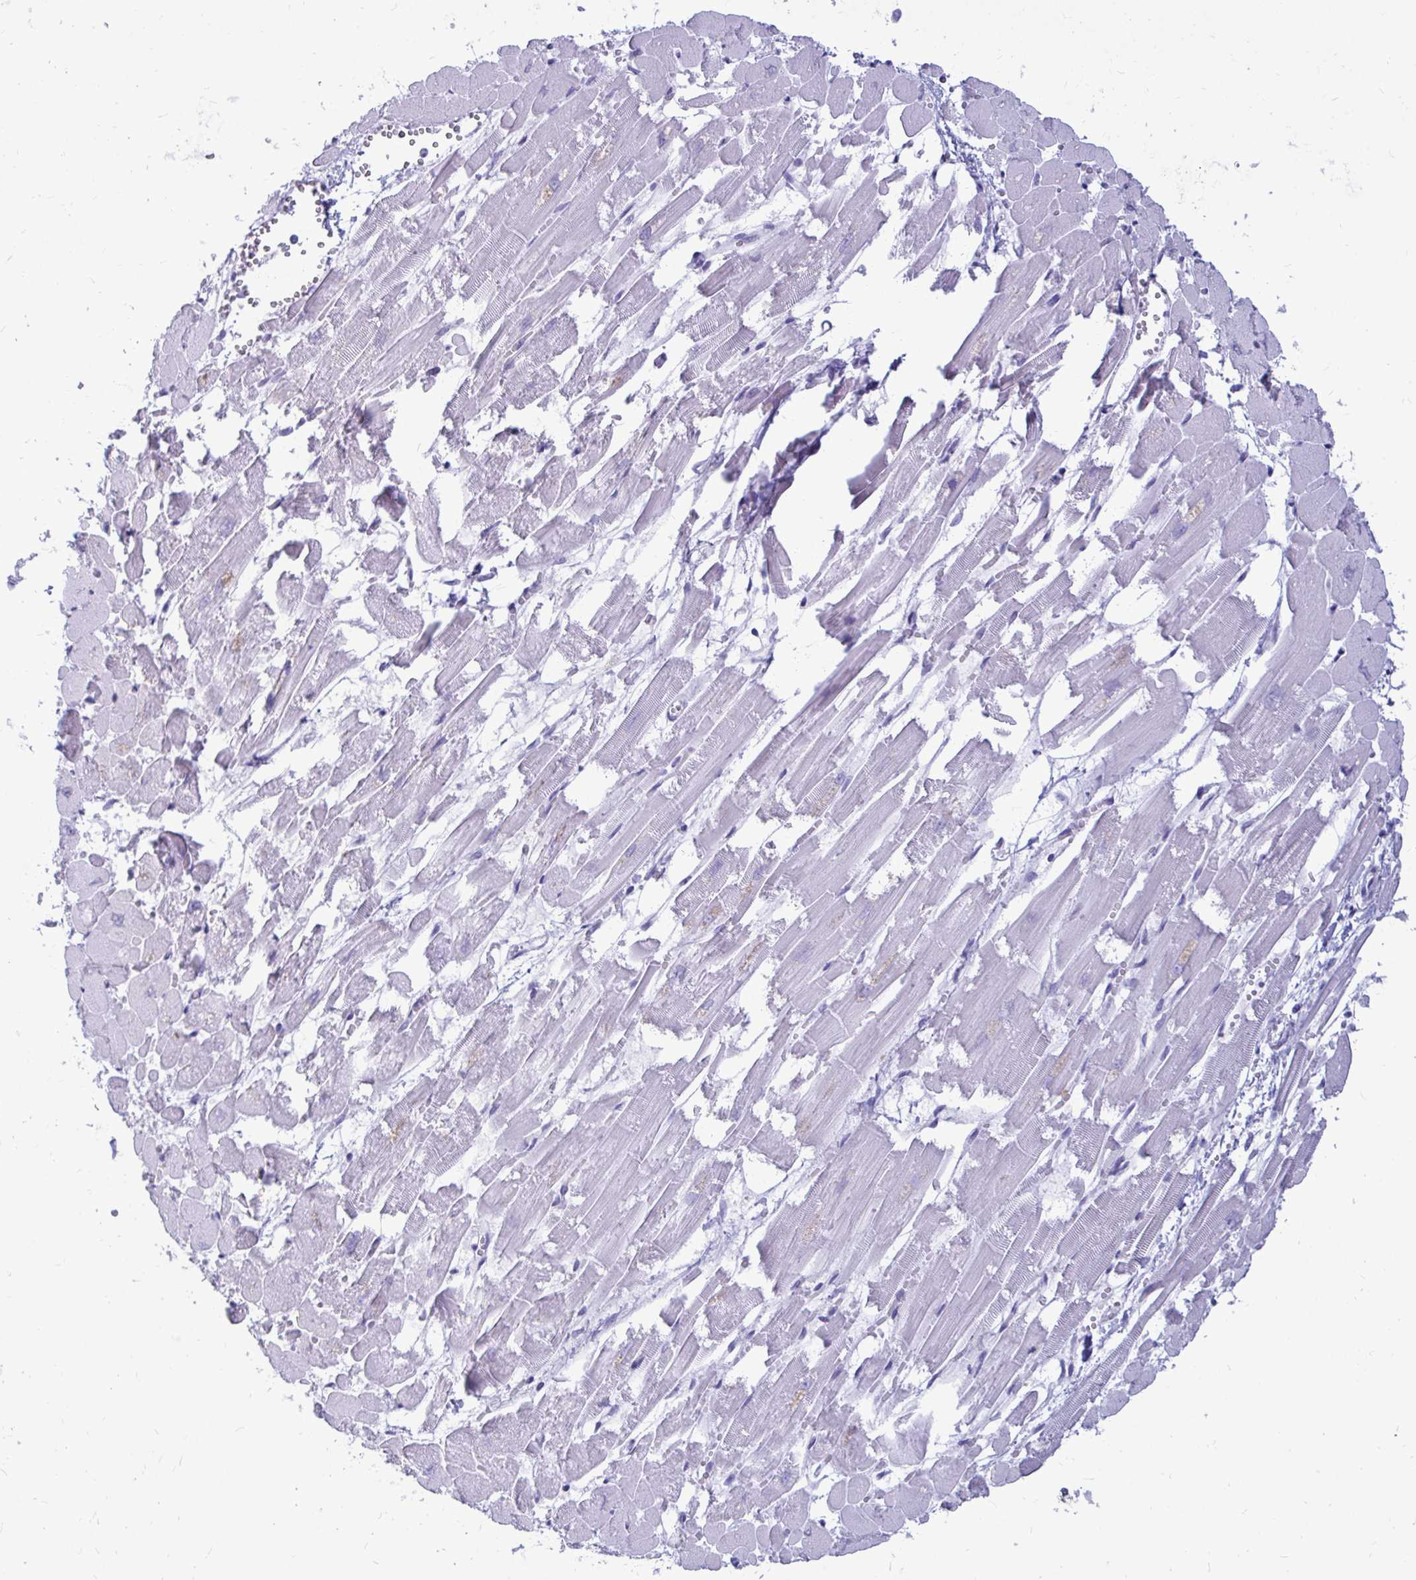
{"staining": {"intensity": "negative", "quantity": "none", "location": "none"}, "tissue": "heart muscle", "cell_type": "Cardiomyocytes", "image_type": "normal", "snomed": [{"axis": "morphology", "description": "Normal tissue, NOS"}, {"axis": "topography", "description": "Heart"}], "caption": "The histopathology image shows no staining of cardiomyocytes in benign heart muscle.", "gene": "OR10R2", "patient": {"sex": "female", "age": 52}}